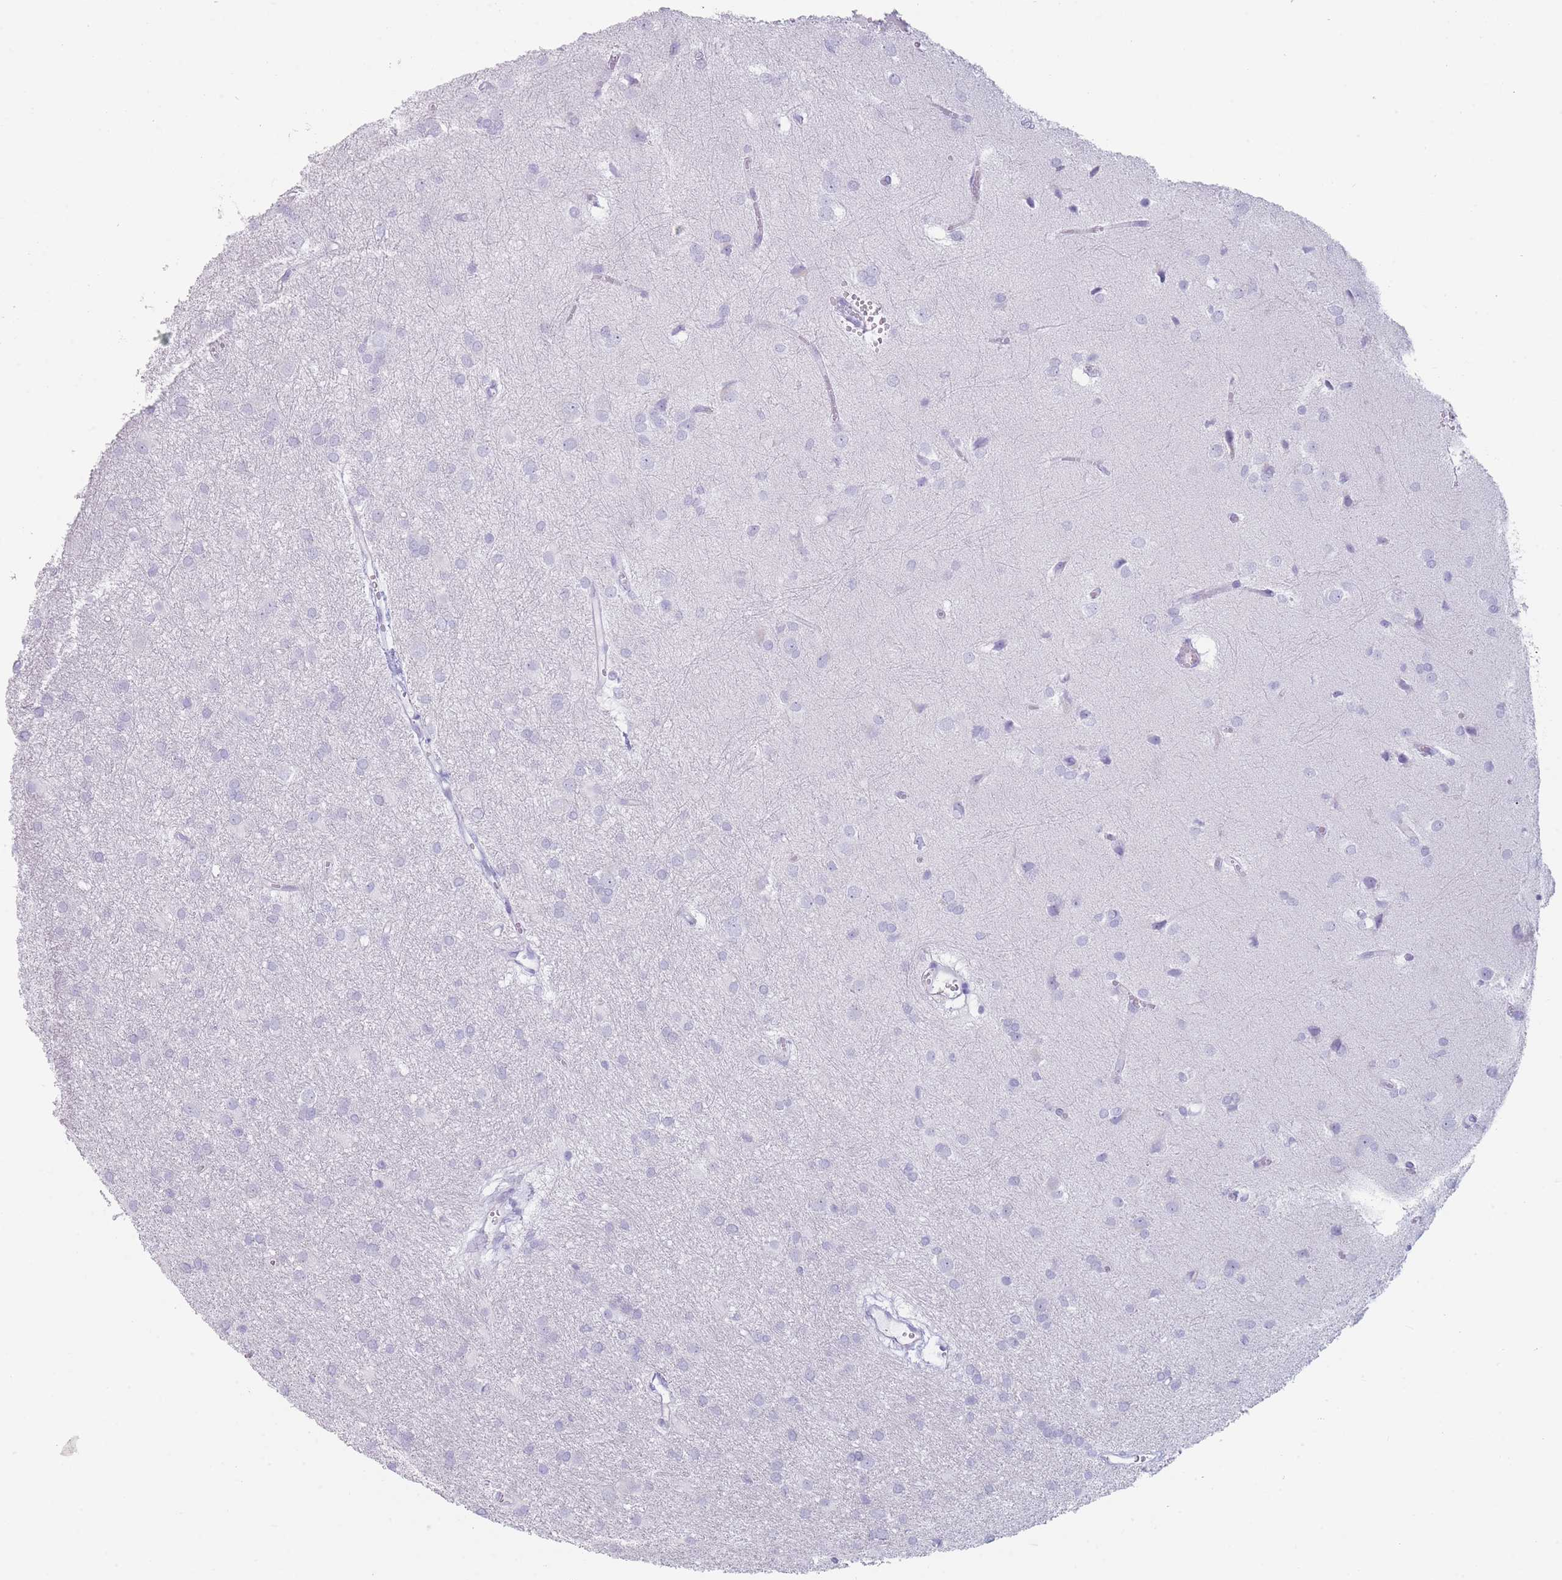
{"staining": {"intensity": "negative", "quantity": "none", "location": "none"}, "tissue": "glioma", "cell_type": "Tumor cells", "image_type": "cancer", "snomed": [{"axis": "morphology", "description": "Glioma, malignant, High grade"}, {"axis": "topography", "description": "Brain"}], "caption": "Protein analysis of malignant glioma (high-grade) displays no significant staining in tumor cells.", "gene": "GPR12", "patient": {"sex": "female", "age": 50}}